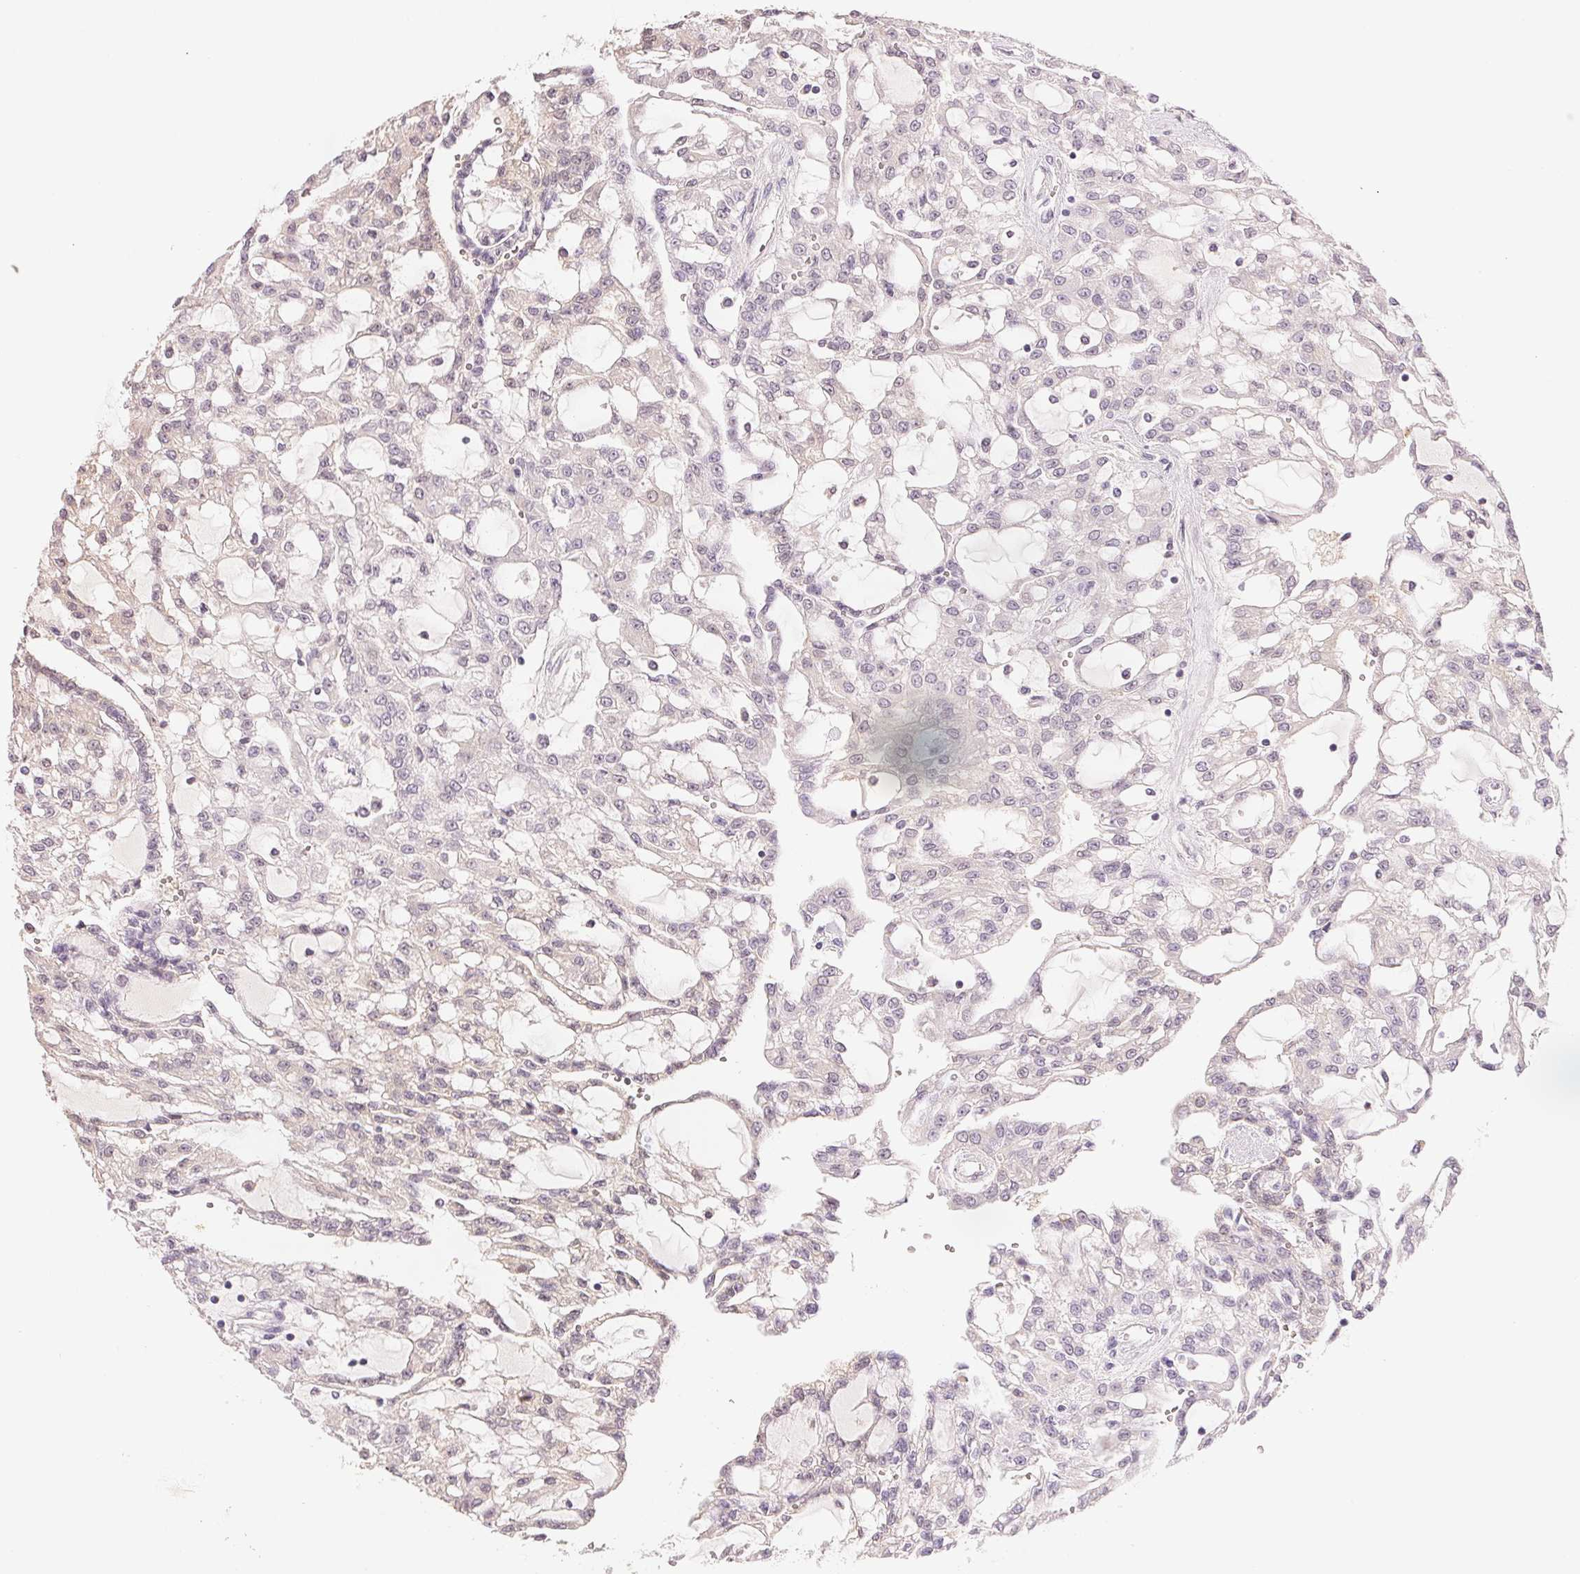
{"staining": {"intensity": "negative", "quantity": "none", "location": "none"}, "tissue": "renal cancer", "cell_type": "Tumor cells", "image_type": "cancer", "snomed": [{"axis": "morphology", "description": "Adenocarcinoma, NOS"}, {"axis": "topography", "description": "Kidney"}], "caption": "Histopathology image shows no significant protein expression in tumor cells of renal adenocarcinoma.", "gene": "FNDC4", "patient": {"sex": "male", "age": 63}}